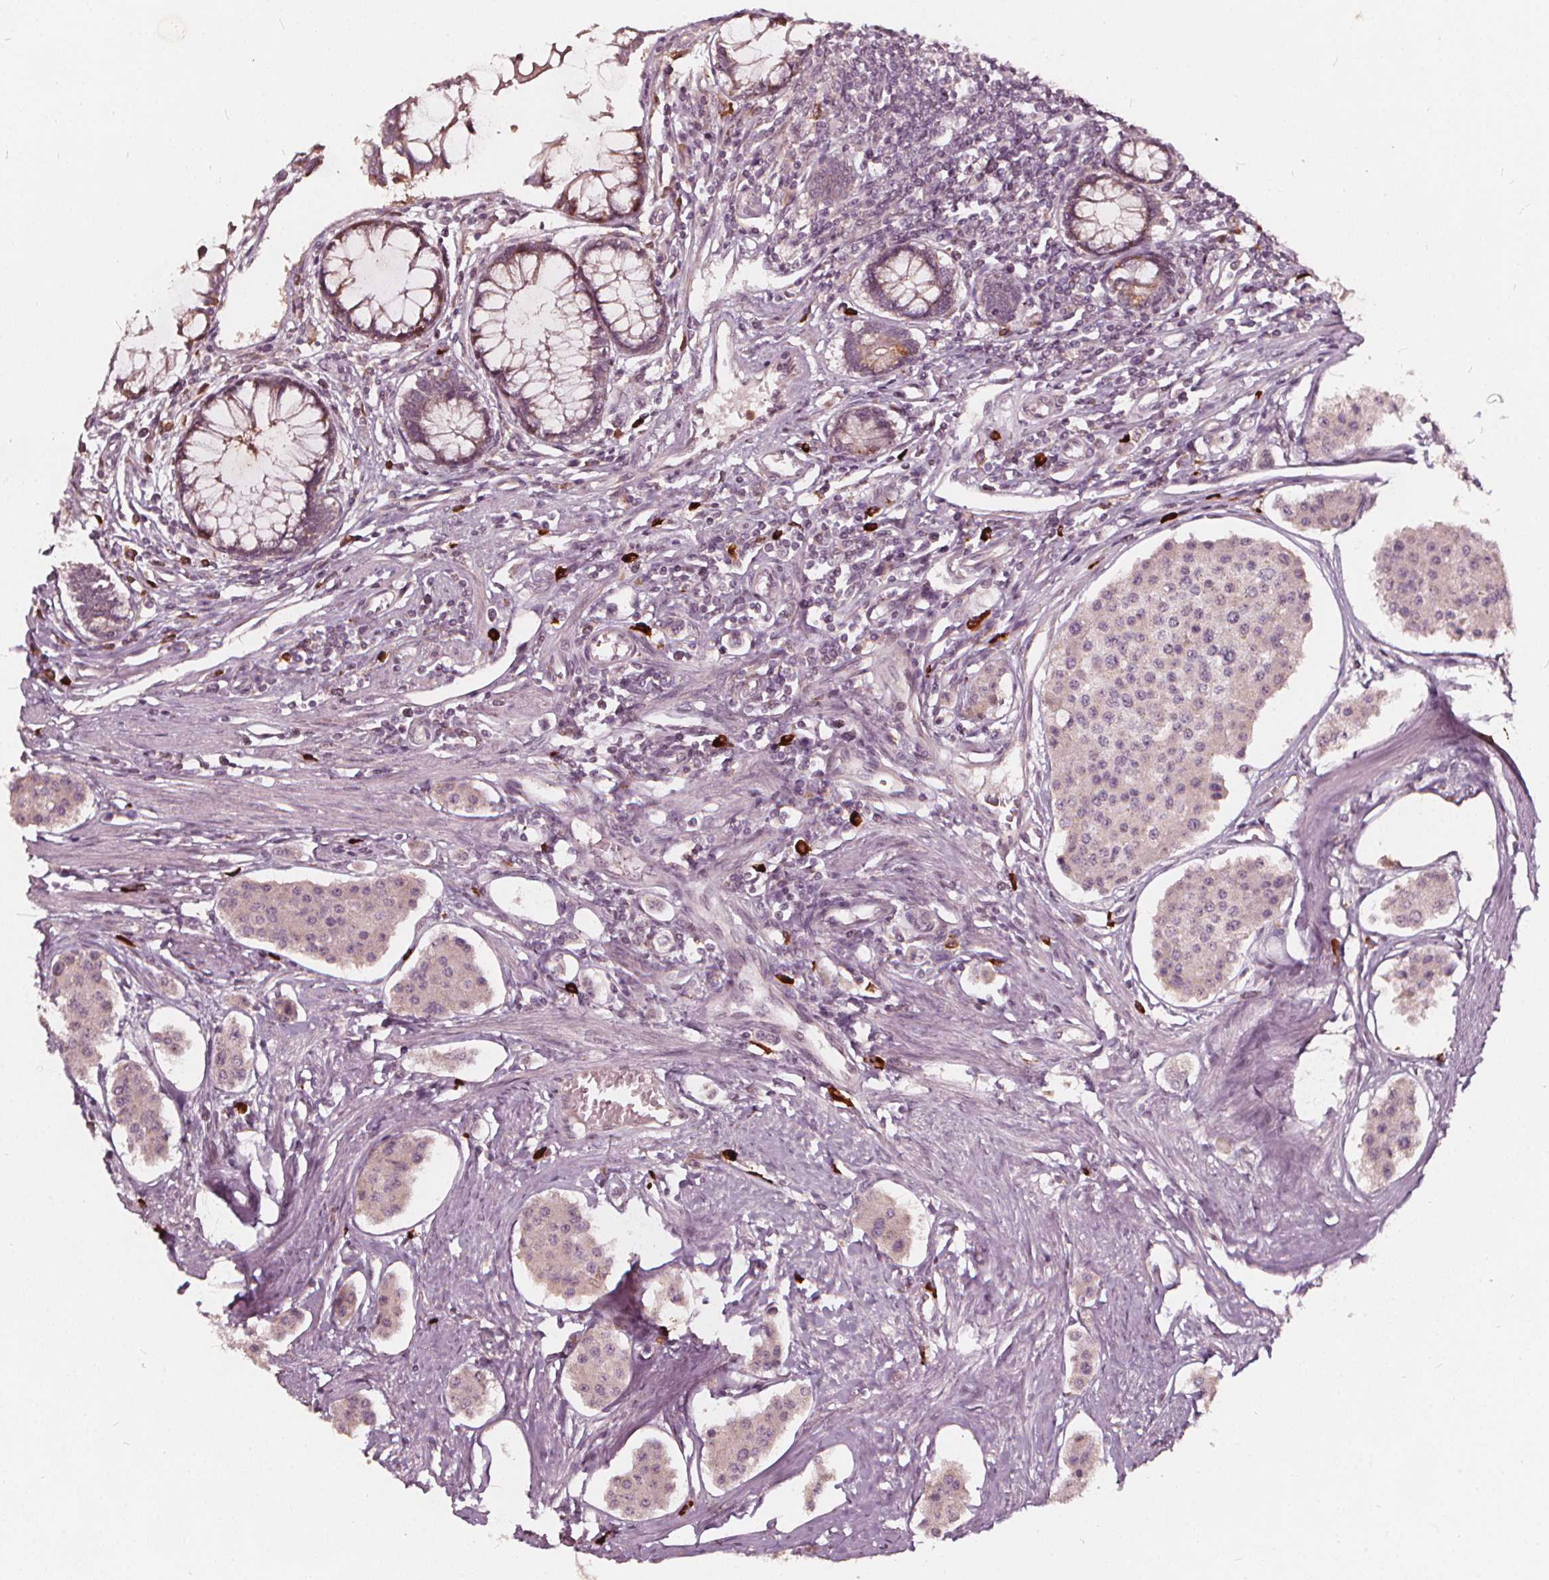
{"staining": {"intensity": "weak", "quantity": "<25%", "location": "nuclear"}, "tissue": "carcinoid", "cell_type": "Tumor cells", "image_type": "cancer", "snomed": [{"axis": "morphology", "description": "Carcinoid, malignant, NOS"}, {"axis": "topography", "description": "Small intestine"}], "caption": "An IHC histopathology image of carcinoid (malignant) is shown. There is no staining in tumor cells of carcinoid (malignant).", "gene": "NPC1L1", "patient": {"sex": "female", "age": 65}}